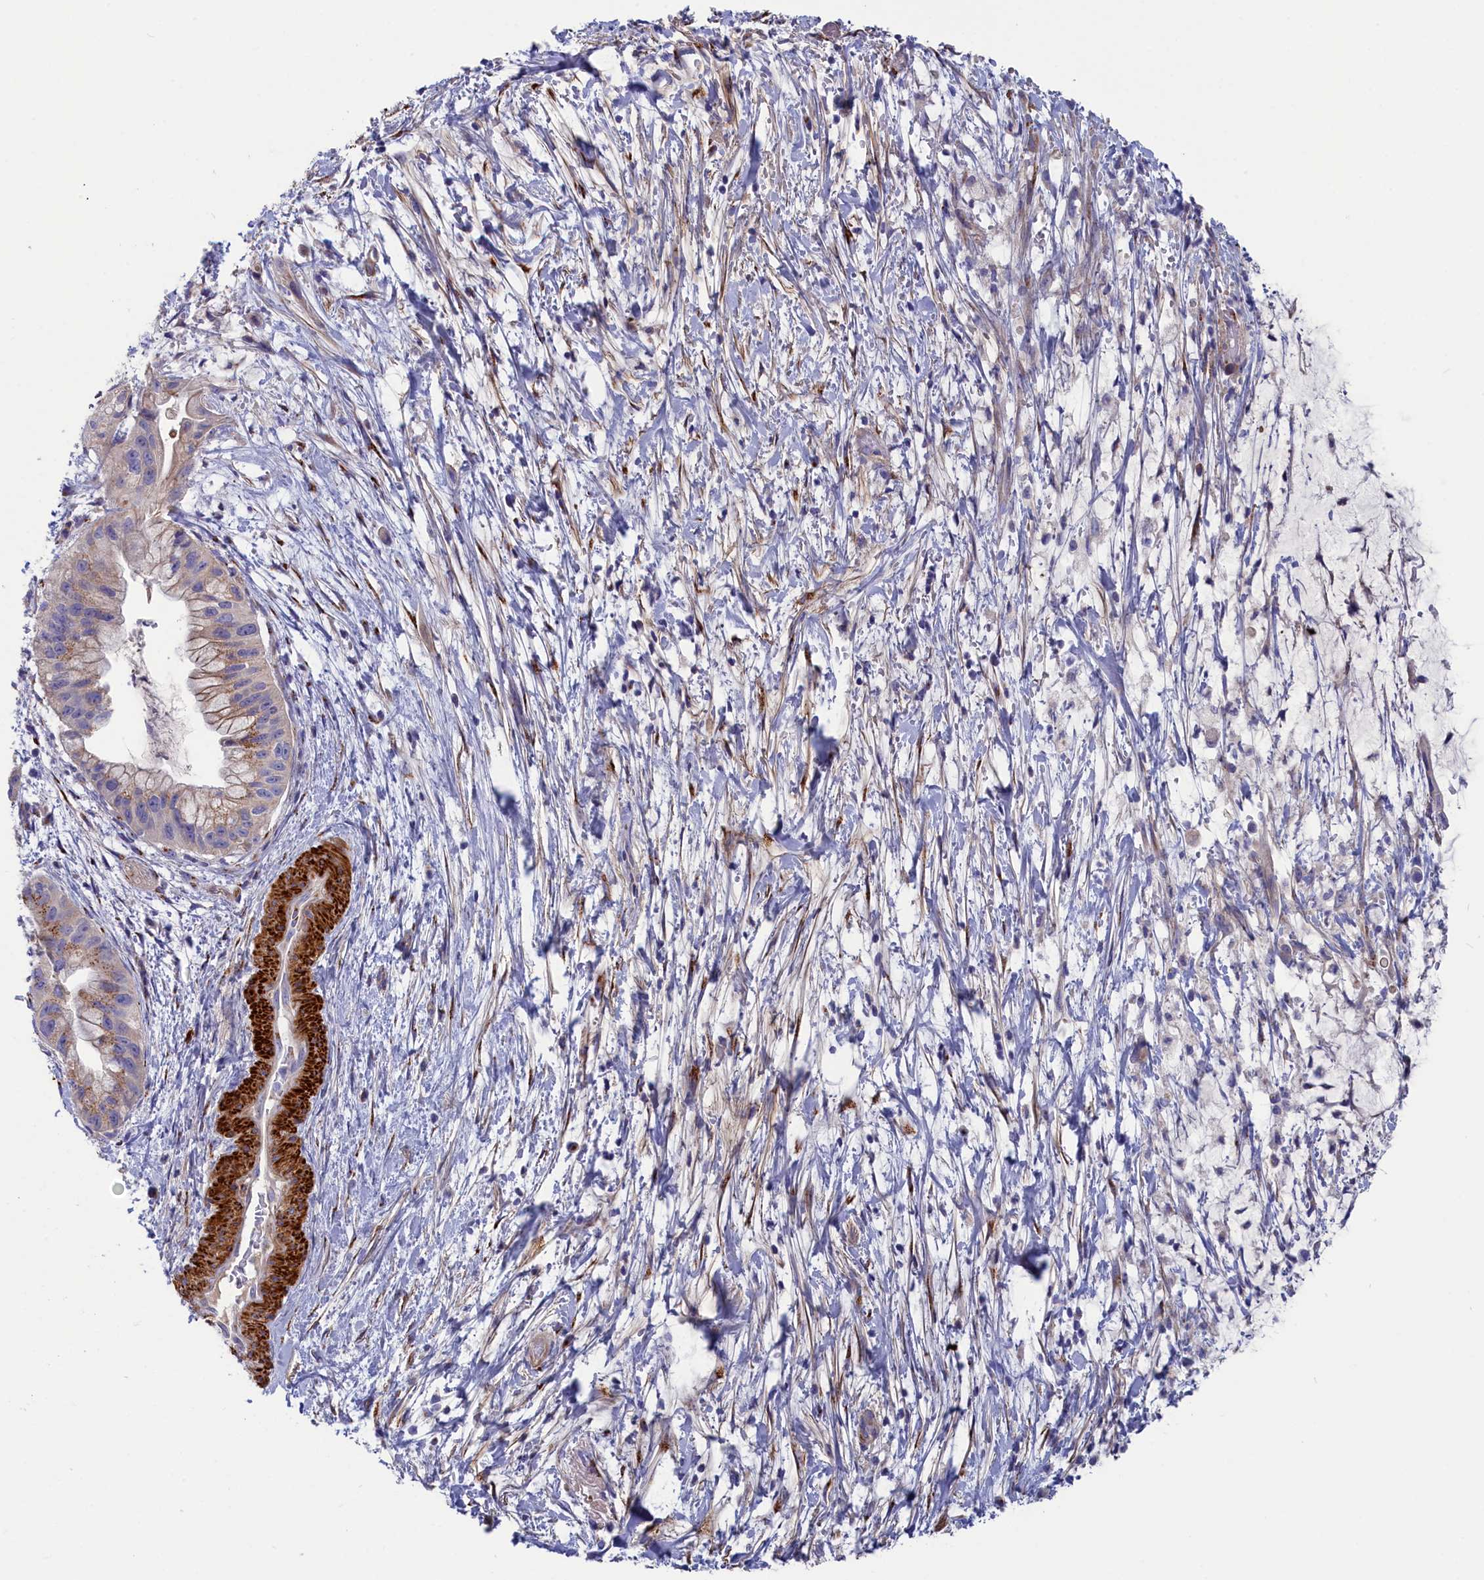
{"staining": {"intensity": "moderate", "quantity": "<25%", "location": "cytoplasmic/membranous"}, "tissue": "pancreatic cancer", "cell_type": "Tumor cells", "image_type": "cancer", "snomed": [{"axis": "morphology", "description": "Adenocarcinoma, NOS"}, {"axis": "topography", "description": "Pancreas"}], "caption": "A high-resolution photomicrograph shows IHC staining of pancreatic adenocarcinoma, which demonstrates moderate cytoplasmic/membranous positivity in about <25% of tumor cells.", "gene": "TUBGCP4", "patient": {"sex": "male", "age": 48}}